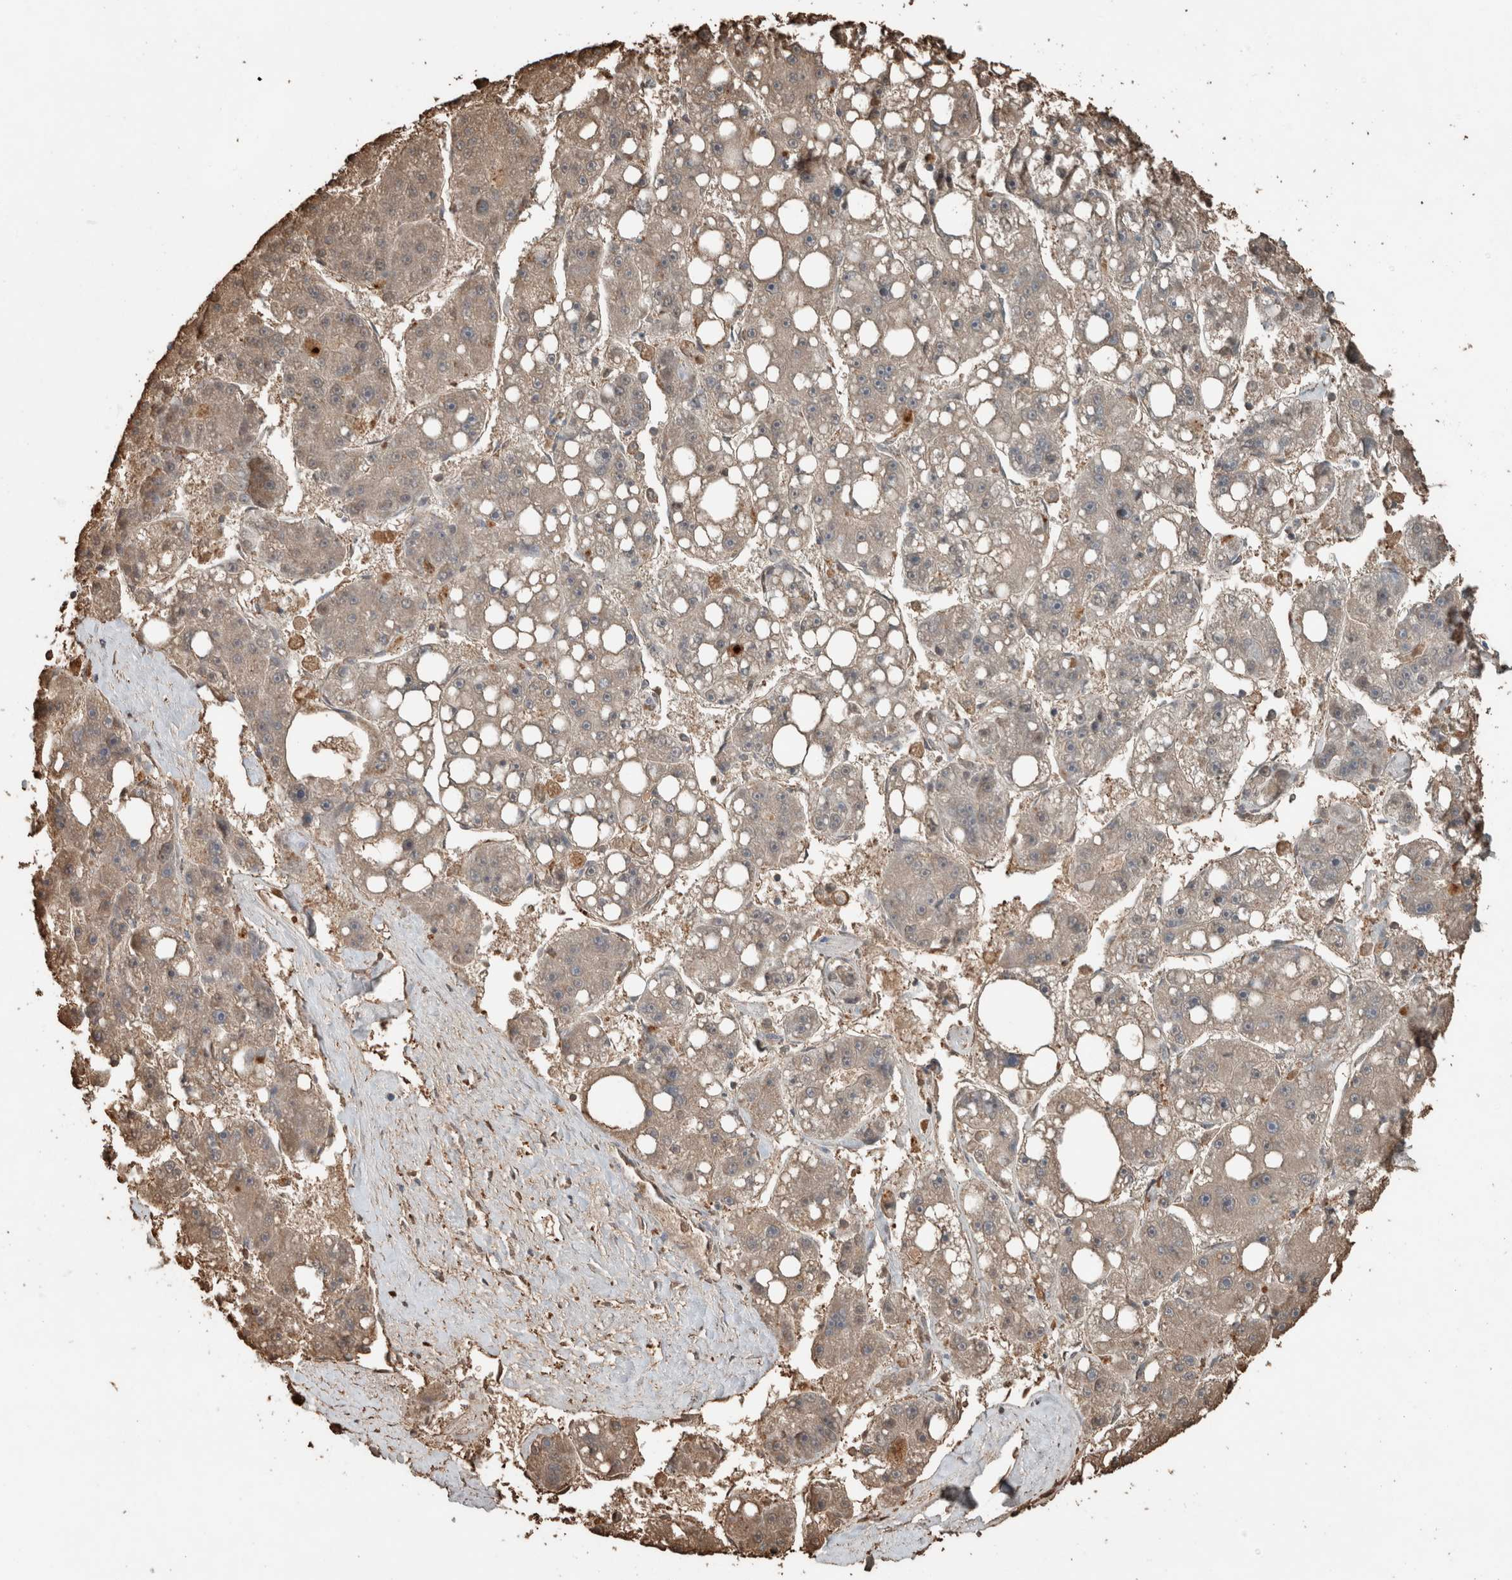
{"staining": {"intensity": "weak", "quantity": "25%-75%", "location": "cytoplasmic/membranous"}, "tissue": "liver cancer", "cell_type": "Tumor cells", "image_type": "cancer", "snomed": [{"axis": "morphology", "description": "Carcinoma, Hepatocellular, NOS"}, {"axis": "topography", "description": "Liver"}], "caption": "Immunohistochemical staining of human hepatocellular carcinoma (liver) demonstrates low levels of weak cytoplasmic/membranous staining in about 25%-75% of tumor cells. The staining is performed using DAB brown chromogen to label protein expression. The nuclei are counter-stained blue using hematoxylin.", "gene": "USP34", "patient": {"sex": "female", "age": 61}}